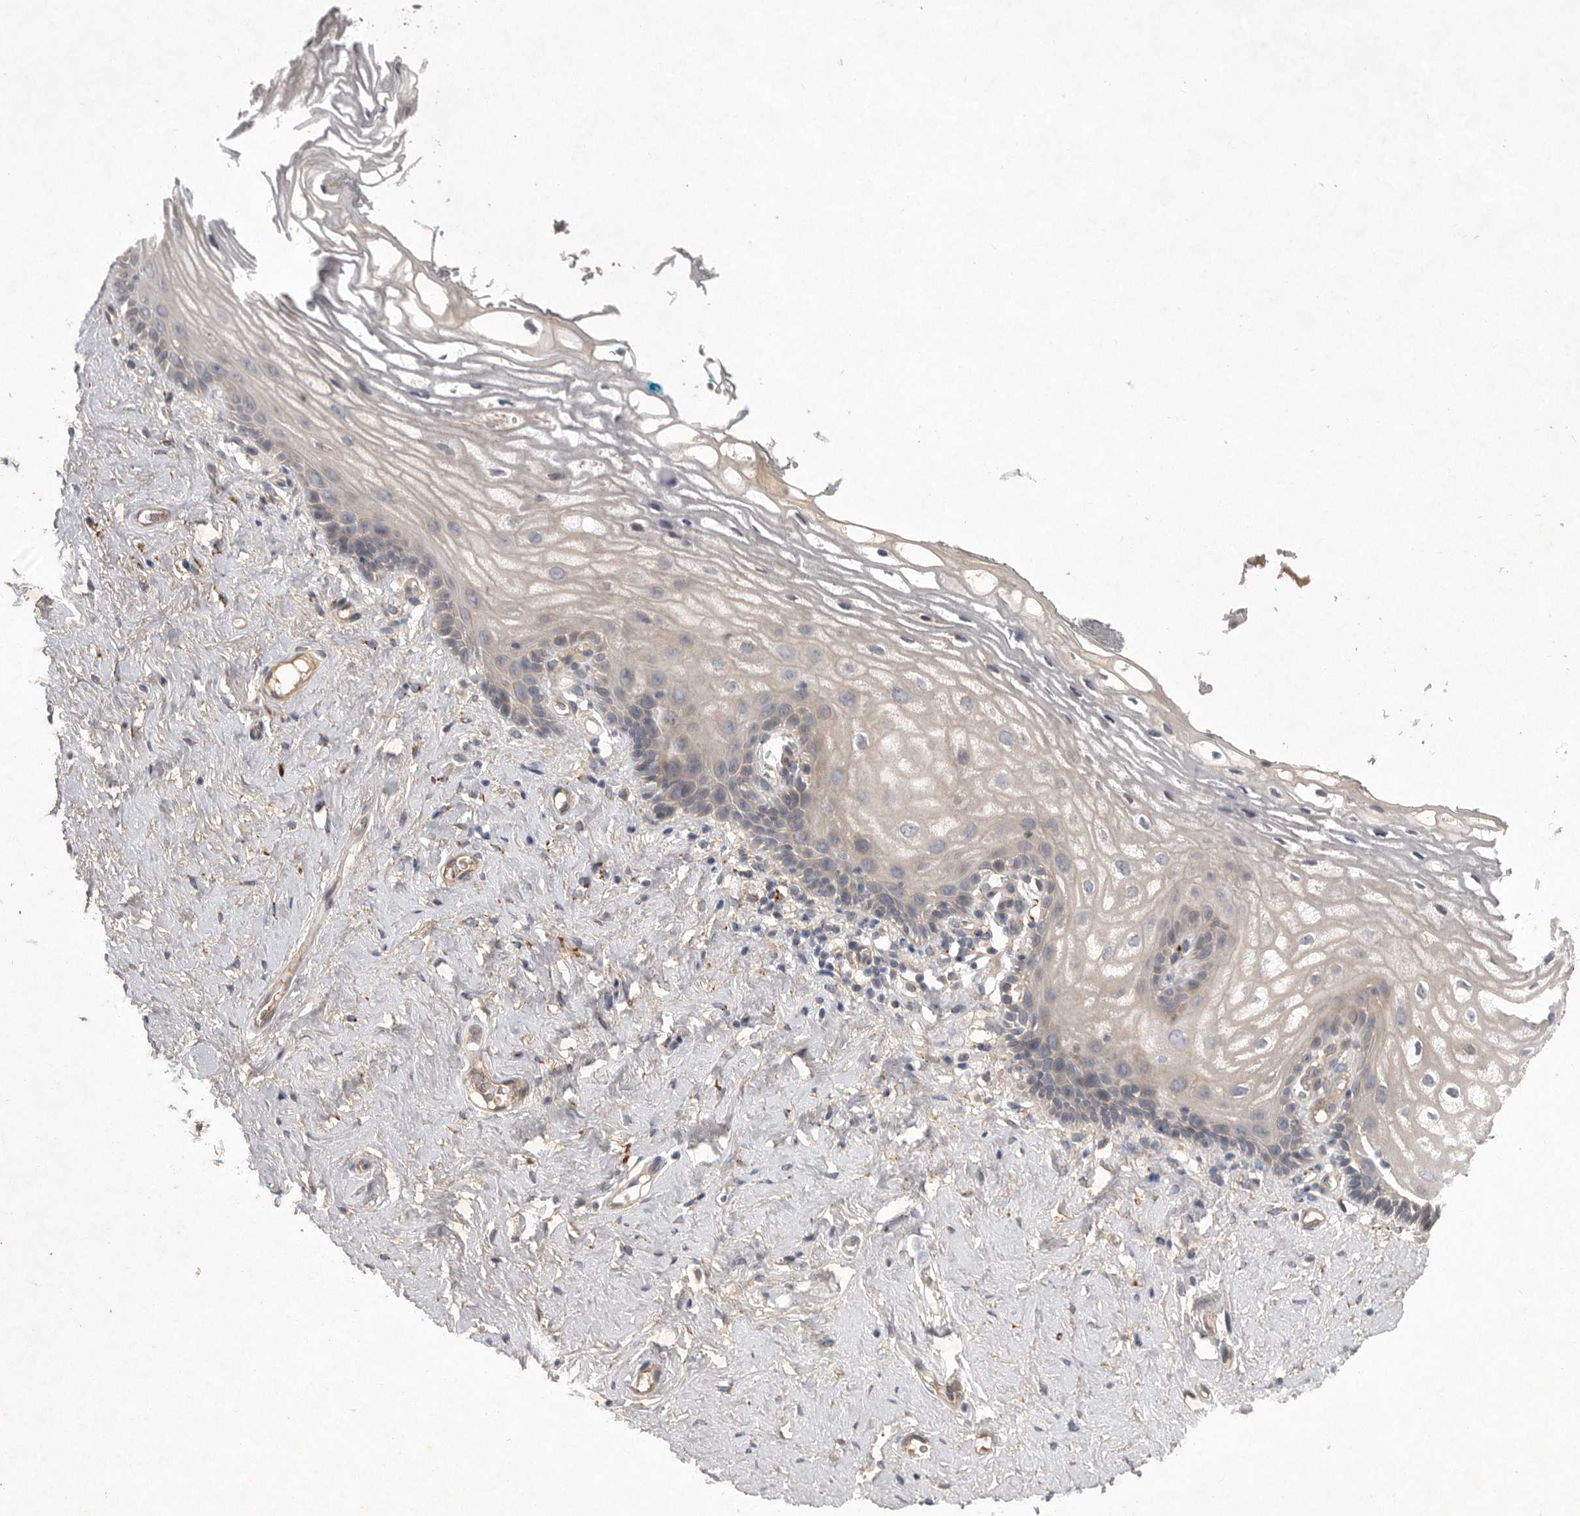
{"staining": {"intensity": "negative", "quantity": "none", "location": "none"}, "tissue": "vagina", "cell_type": "Squamous epithelial cells", "image_type": "normal", "snomed": [{"axis": "morphology", "description": "Normal tissue, NOS"}, {"axis": "morphology", "description": "Adenocarcinoma, NOS"}, {"axis": "topography", "description": "Rectum"}, {"axis": "topography", "description": "Vagina"}], "caption": "Immunohistochemistry (IHC) micrograph of unremarkable vagina: human vagina stained with DAB (3,3'-diaminobenzidine) reveals no significant protein expression in squamous epithelial cells.", "gene": "DHDDS", "patient": {"sex": "female", "age": 71}}